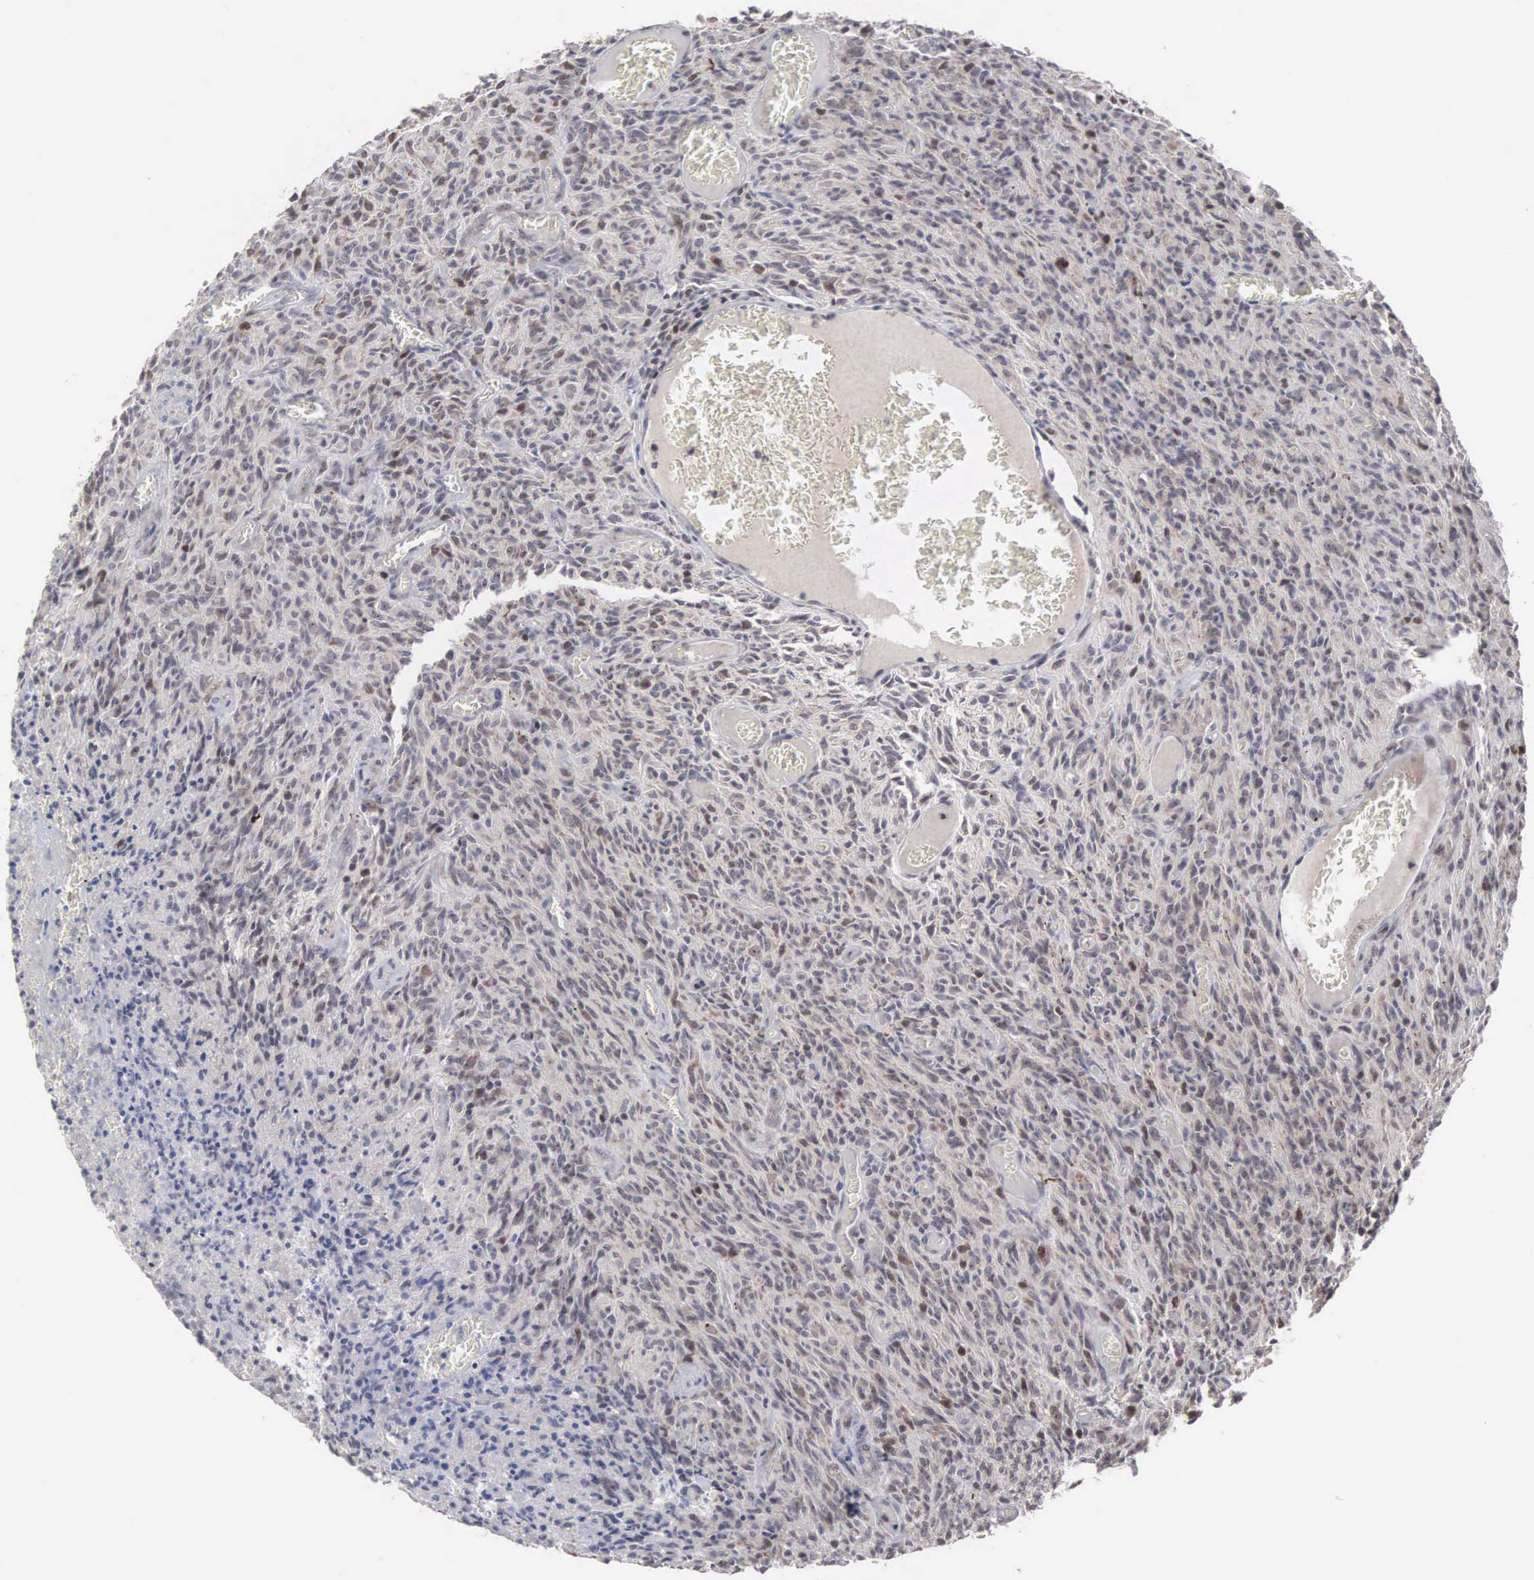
{"staining": {"intensity": "negative", "quantity": "none", "location": "none"}, "tissue": "glioma", "cell_type": "Tumor cells", "image_type": "cancer", "snomed": [{"axis": "morphology", "description": "Glioma, malignant, High grade"}, {"axis": "topography", "description": "Brain"}], "caption": "DAB (3,3'-diaminobenzidine) immunohistochemical staining of malignant high-grade glioma demonstrates no significant positivity in tumor cells. (Stains: DAB immunohistochemistry (IHC) with hematoxylin counter stain, Microscopy: brightfield microscopy at high magnification).", "gene": "ACOT4", "patient": {"sex": "male", "age": 56}}